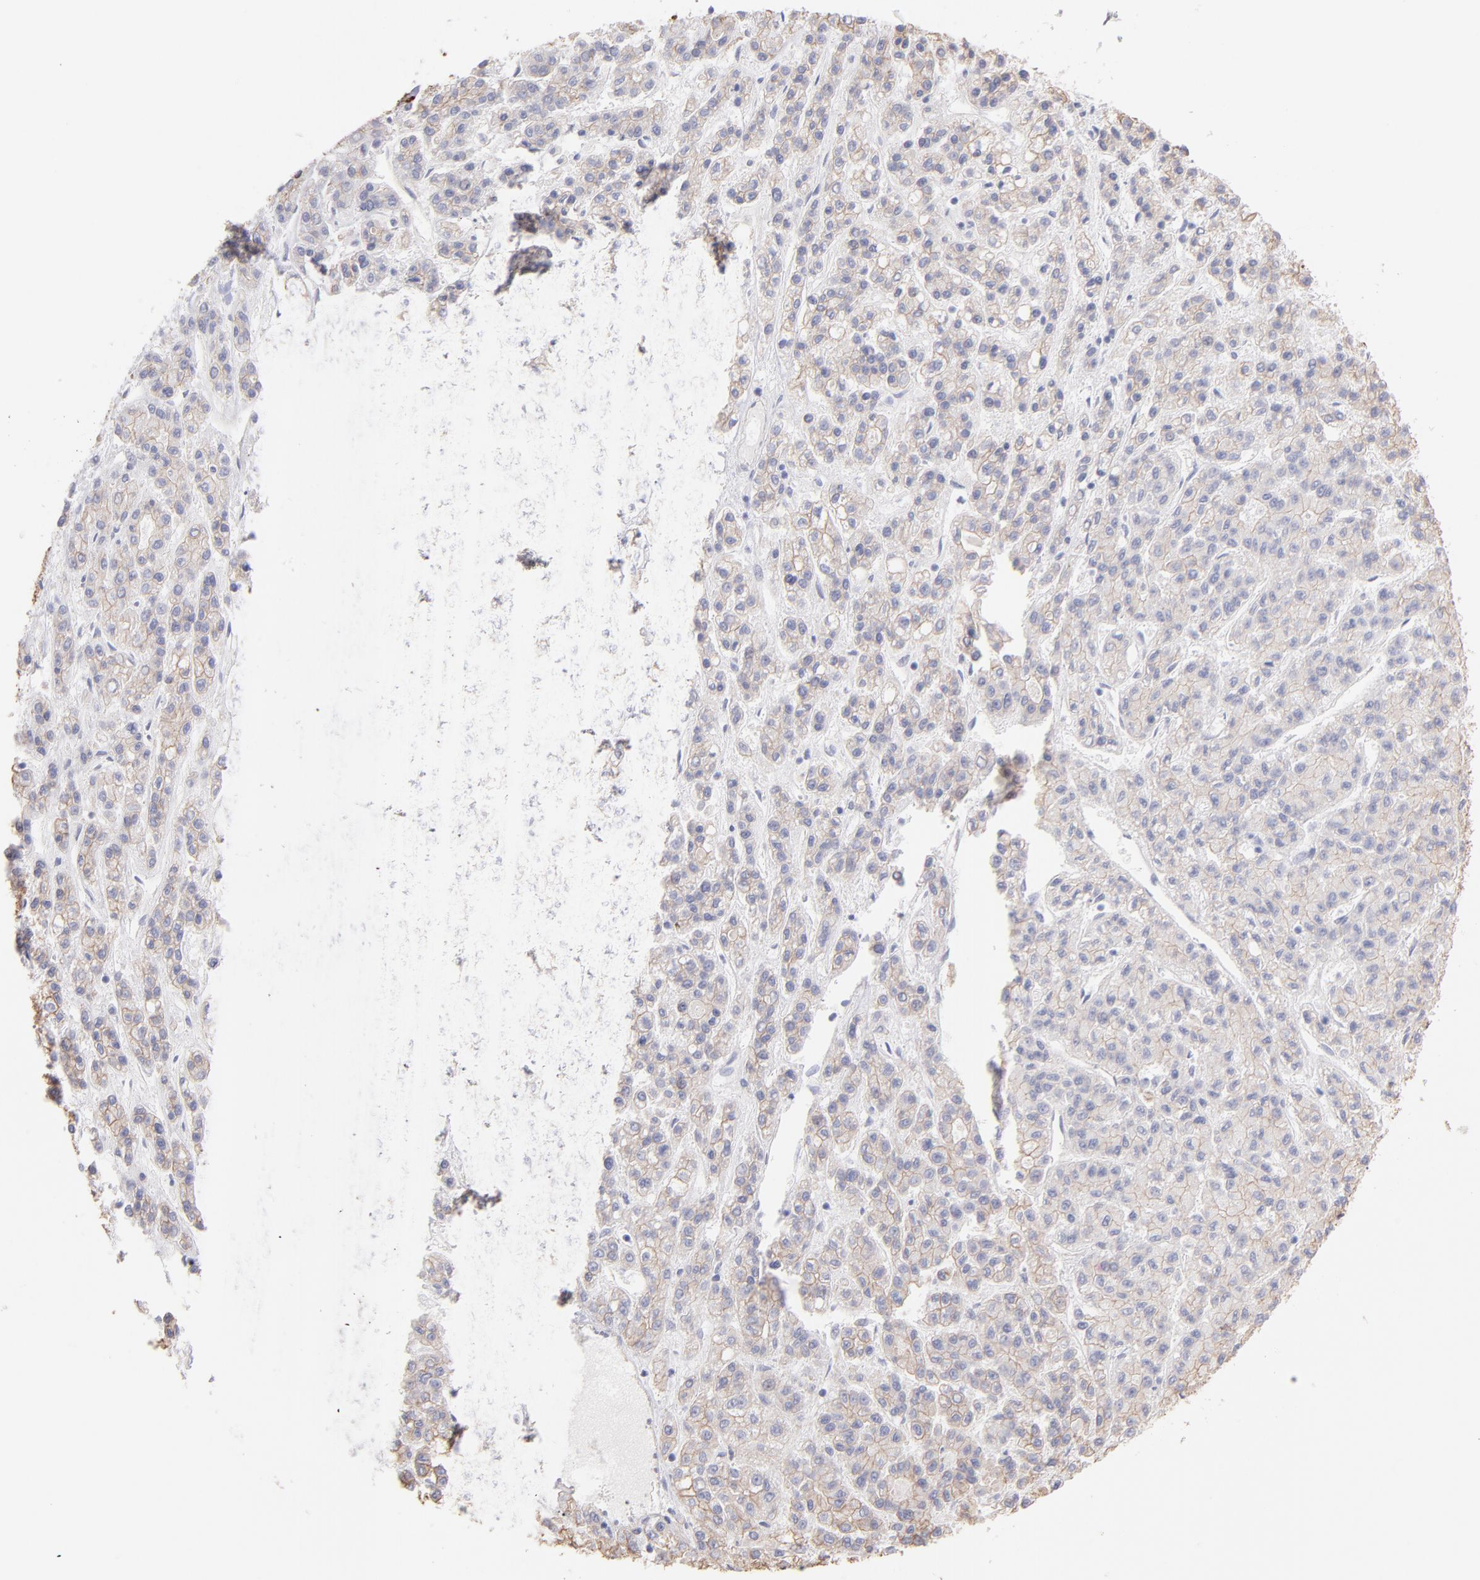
{"staining": {"intensity": "weak", "quantity": ">75%", "location": "cytoplasmic/membranous"}, "tissue": "liver cancer", "cell_type": "Tumor cells", "image_type": "cancer", "snomed": [{"axis": "morphology", "description": "Carcinoma, Hepatocellular, NOS"}, {"axis": "topography", "description": "Liver"}], "caption": "Human liver cancer stained with a protein marker demonstrates weak staining in tumor cells.", "gene": "PLEC", "patient": {"sex": "male", "age": 70}}